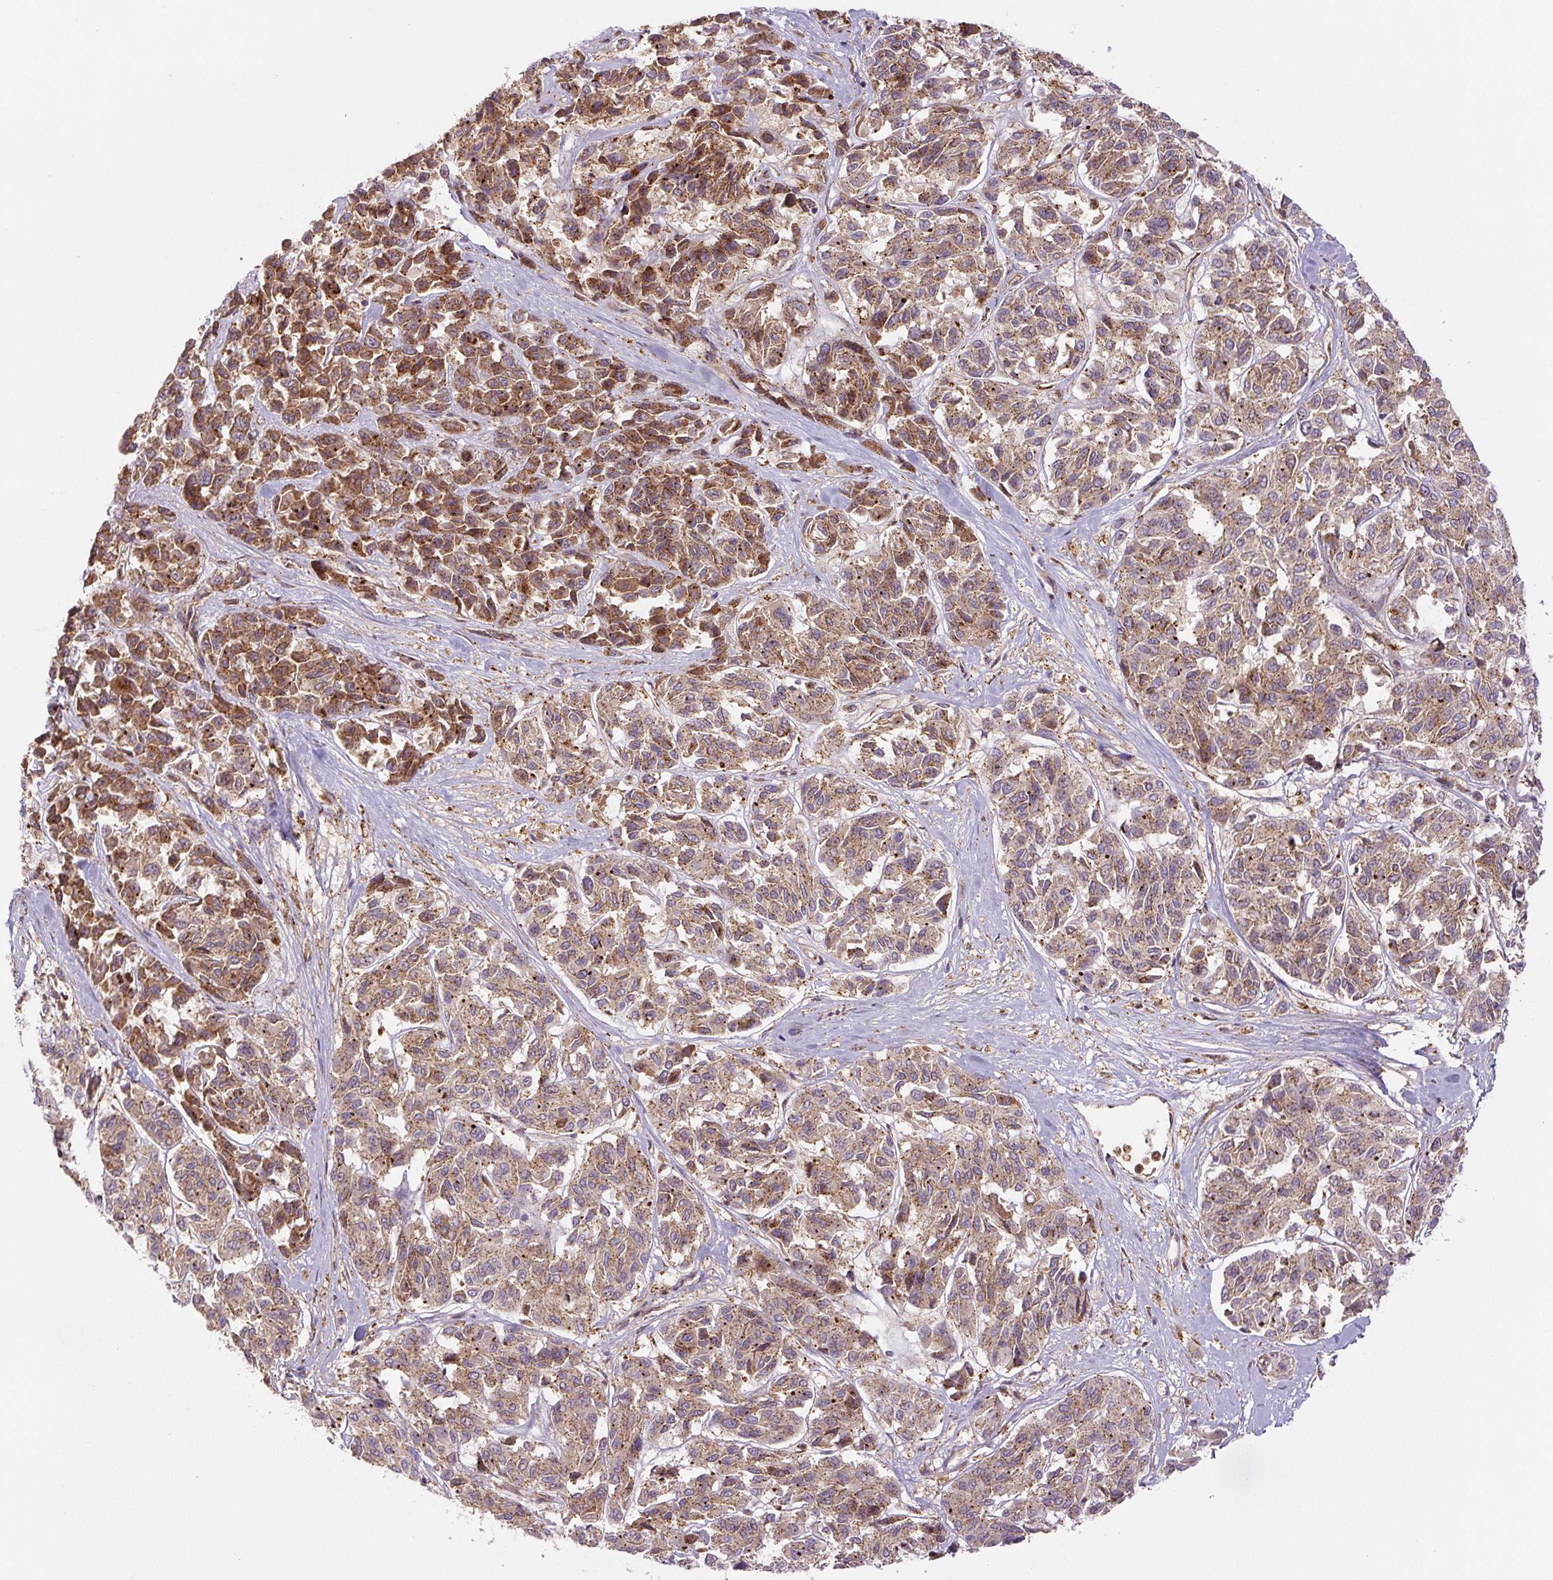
{"staining": {"intensity": "moderate", "quantity": ">75%", "location": "cytoplasmic/membranous"}, "tissue": "melanoma", "cell_type": "Tumor cells", "image_type": "cancer", "snomed": [{"axis": "morphology", "description": "Malignant melanoma, NOS"}, {"axis": "topography", "description": "Skin"}], "caption": "An image of human melanoma stained for a protein shows moderate cytoplasmic/membranous brown staining in tumor cells.", "gene": "ZSWIM7", "patient": {"sex": "female", "age": 66}}